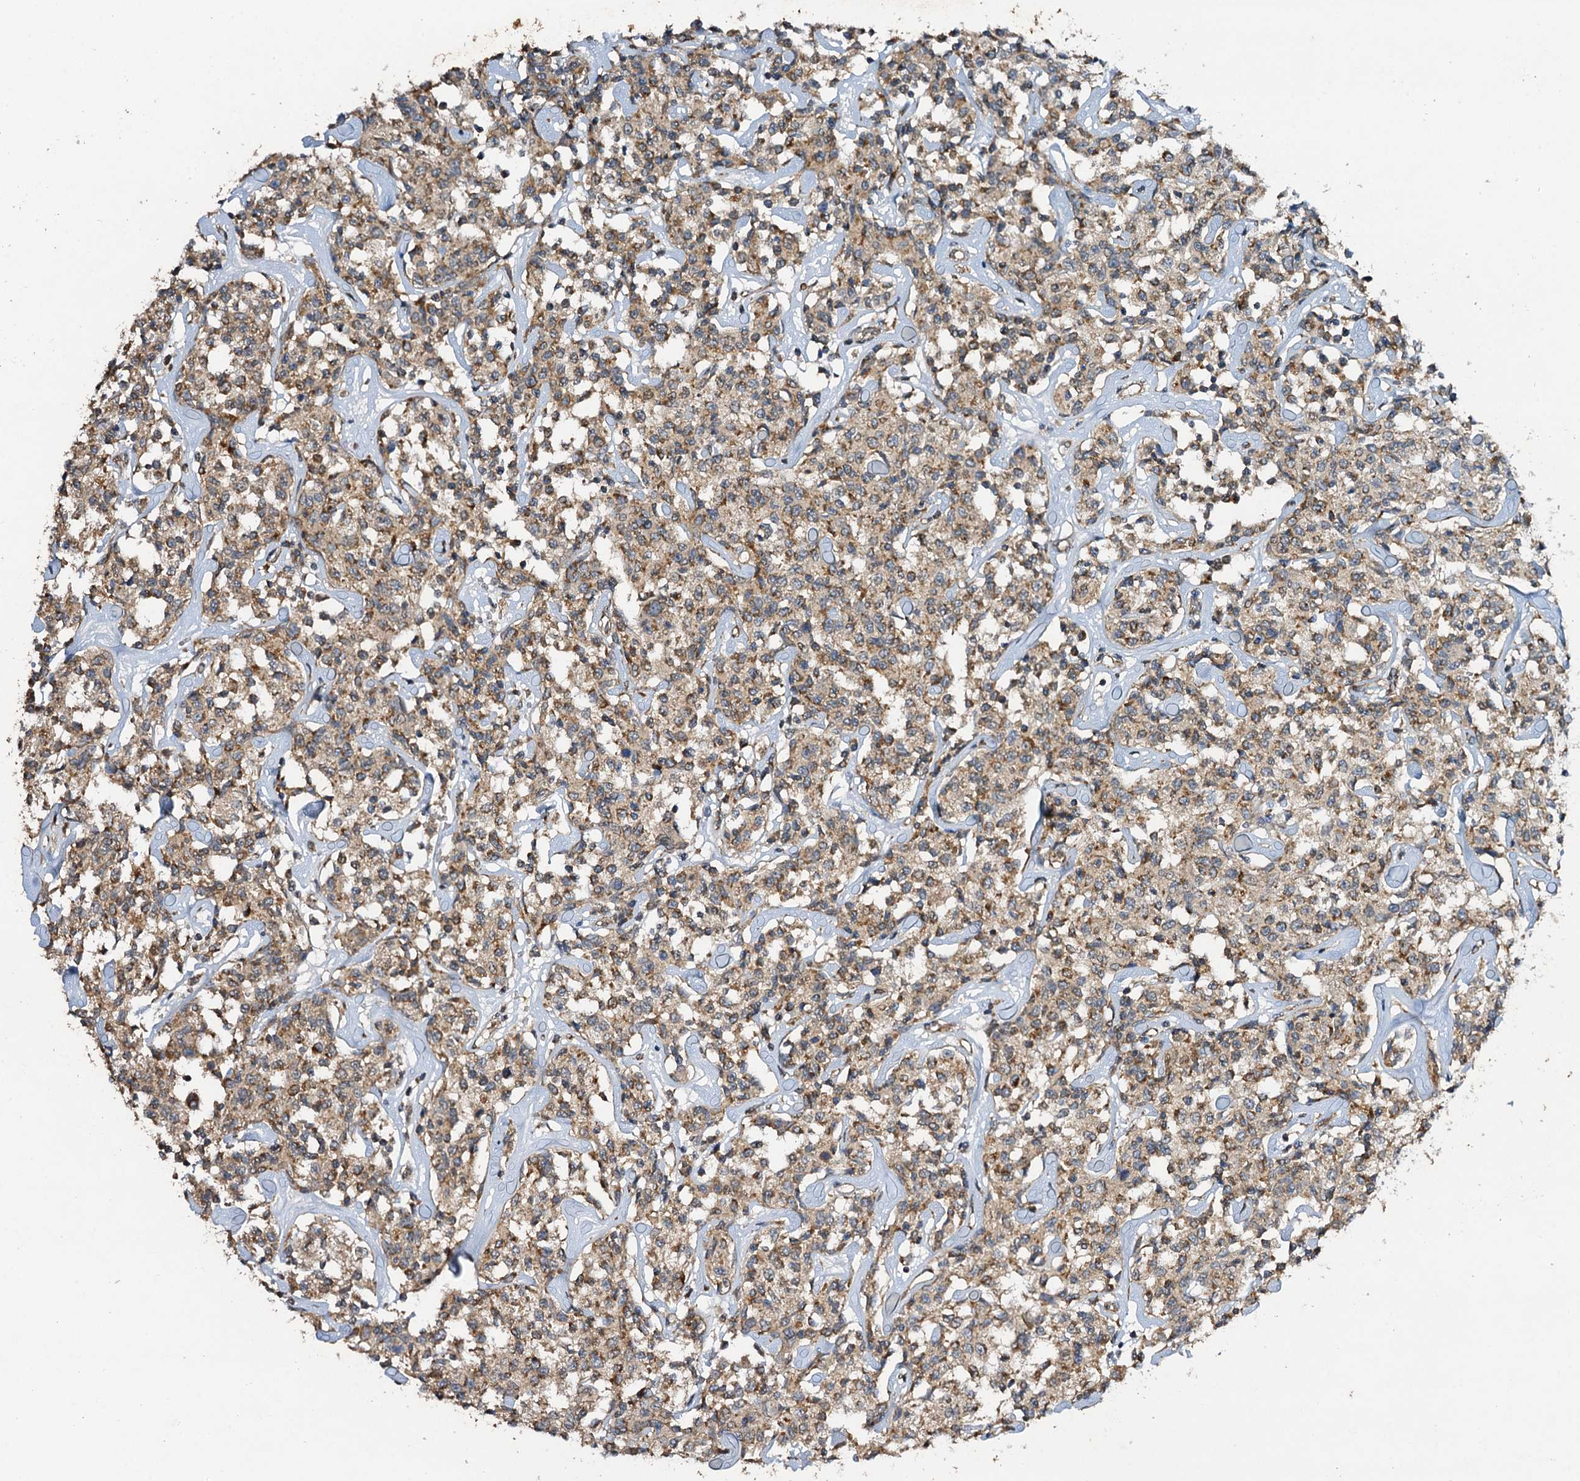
{"staining": {"intensity": "weak", "quantity": ">75%", "location": "cytoplasmic/membranous"}, "tissue": "lymphoma", "cell_type": "Tumor cells", "image_type": "cancer", "snomed": [{"axis": "morphology", "description": "Malignant lymphoma, non-Hodgkin's type, Low grade"}, {"axis": "topography", "description": "Small intestine"}], "caption": "Tumor cells exhibit weak cytoplasmic/membranous staining in approximately >75% of cells in low-grade malignant lymphoma, non-Hodgkin's type.", "gene": "NDUFA13", "patient": {"sex": "female", "age": 59}}